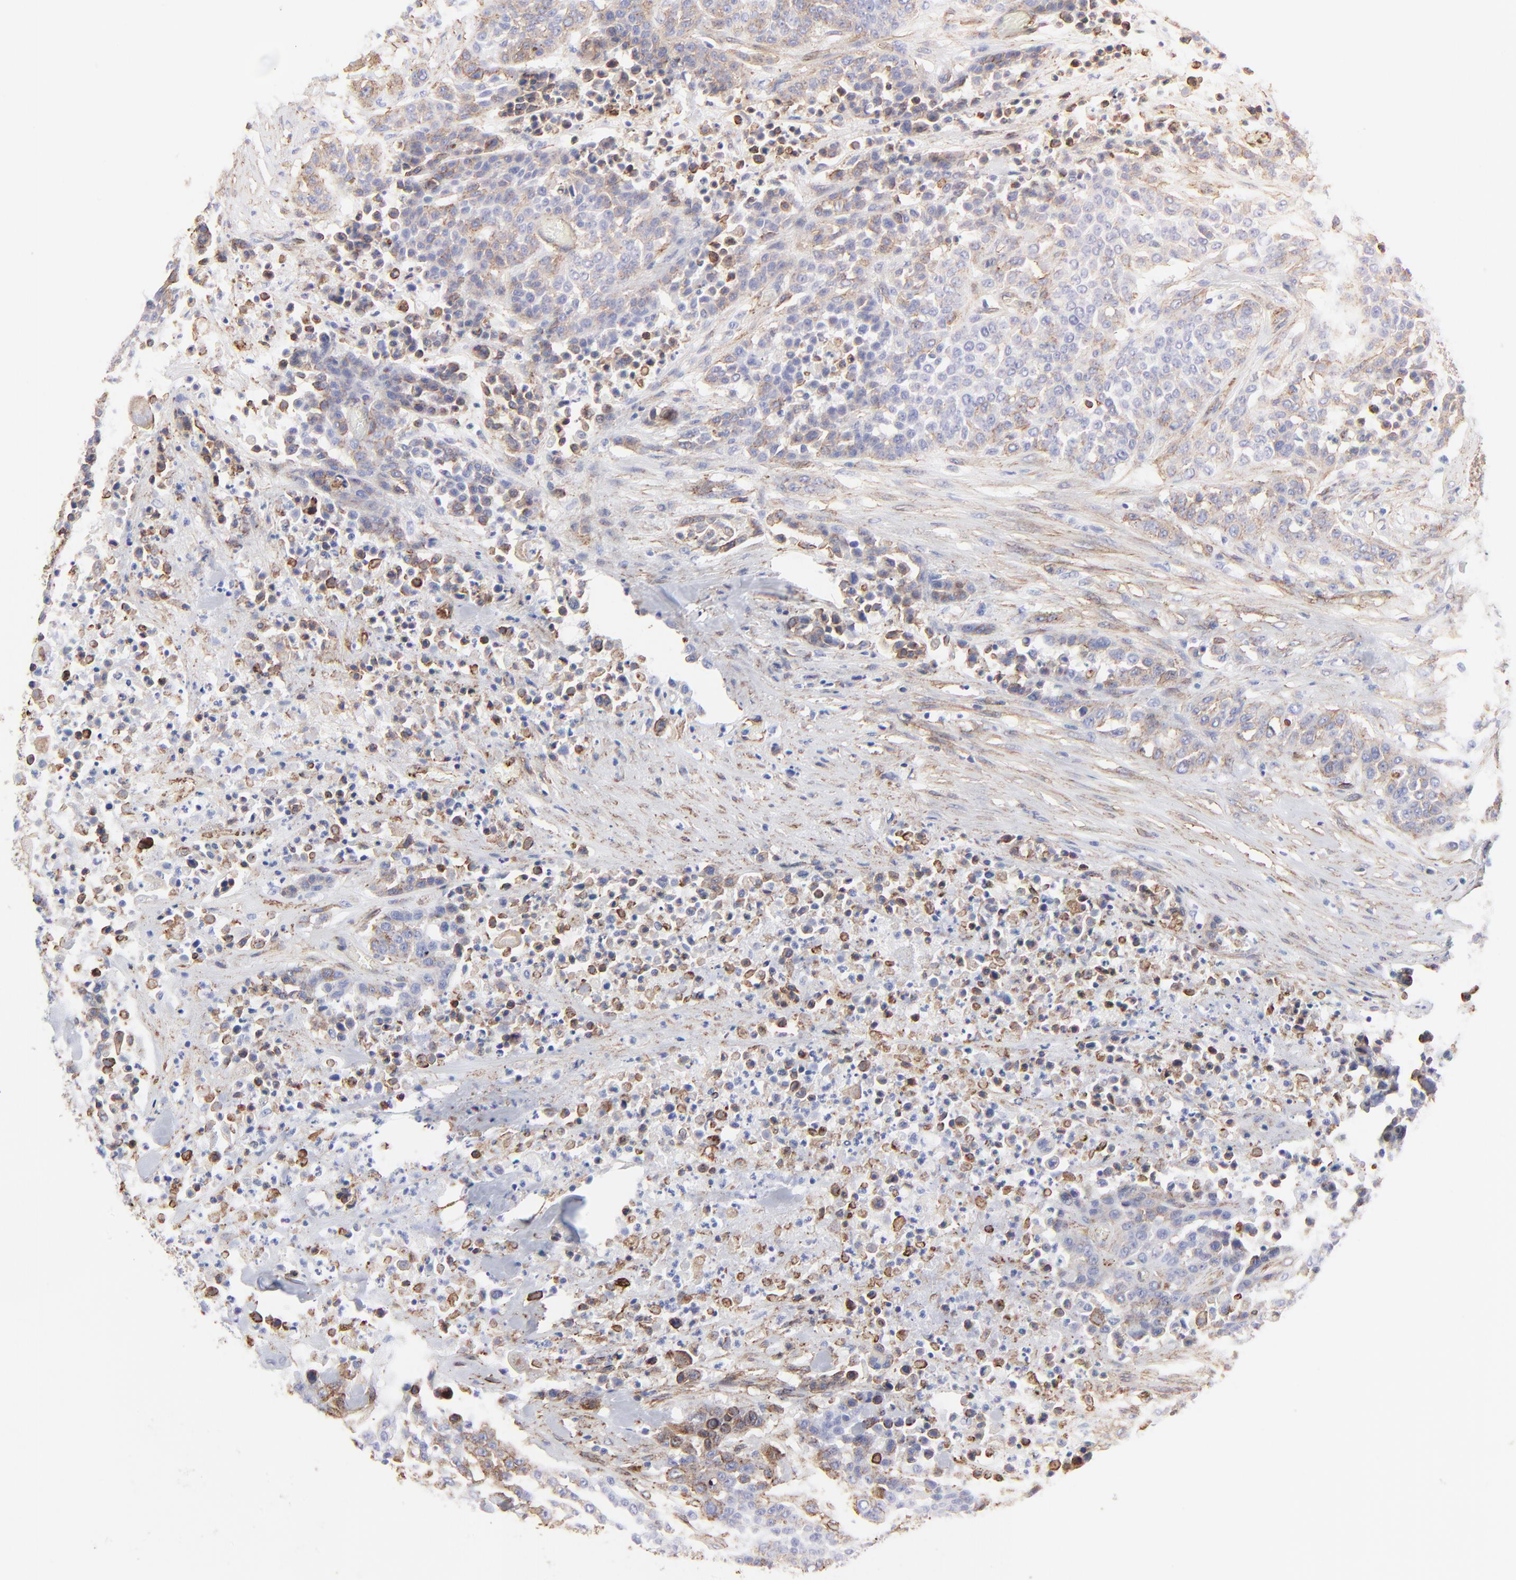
{"staining": {"intensity": "moderate", "quantity": "25%-75%", "location": "cytoplasmic/membranous"}, "tissue": "urothelial cancer", "cell_type": "Tumor cells", "image_type": "cancer", "snomed": [{"axis": "morphology", "description": "Urothelial carcinoma, High grade"}, {"axis": "topography", "description": "Urinary bladder"}], "caption": "An image of human high-grade urothelial carcinoma stained for a protein reveals moderate cytoplasmic/membranous brown staining in tumor cells.", "gene": "CAV1", "patient": {"sex": "male", "age": 74}}